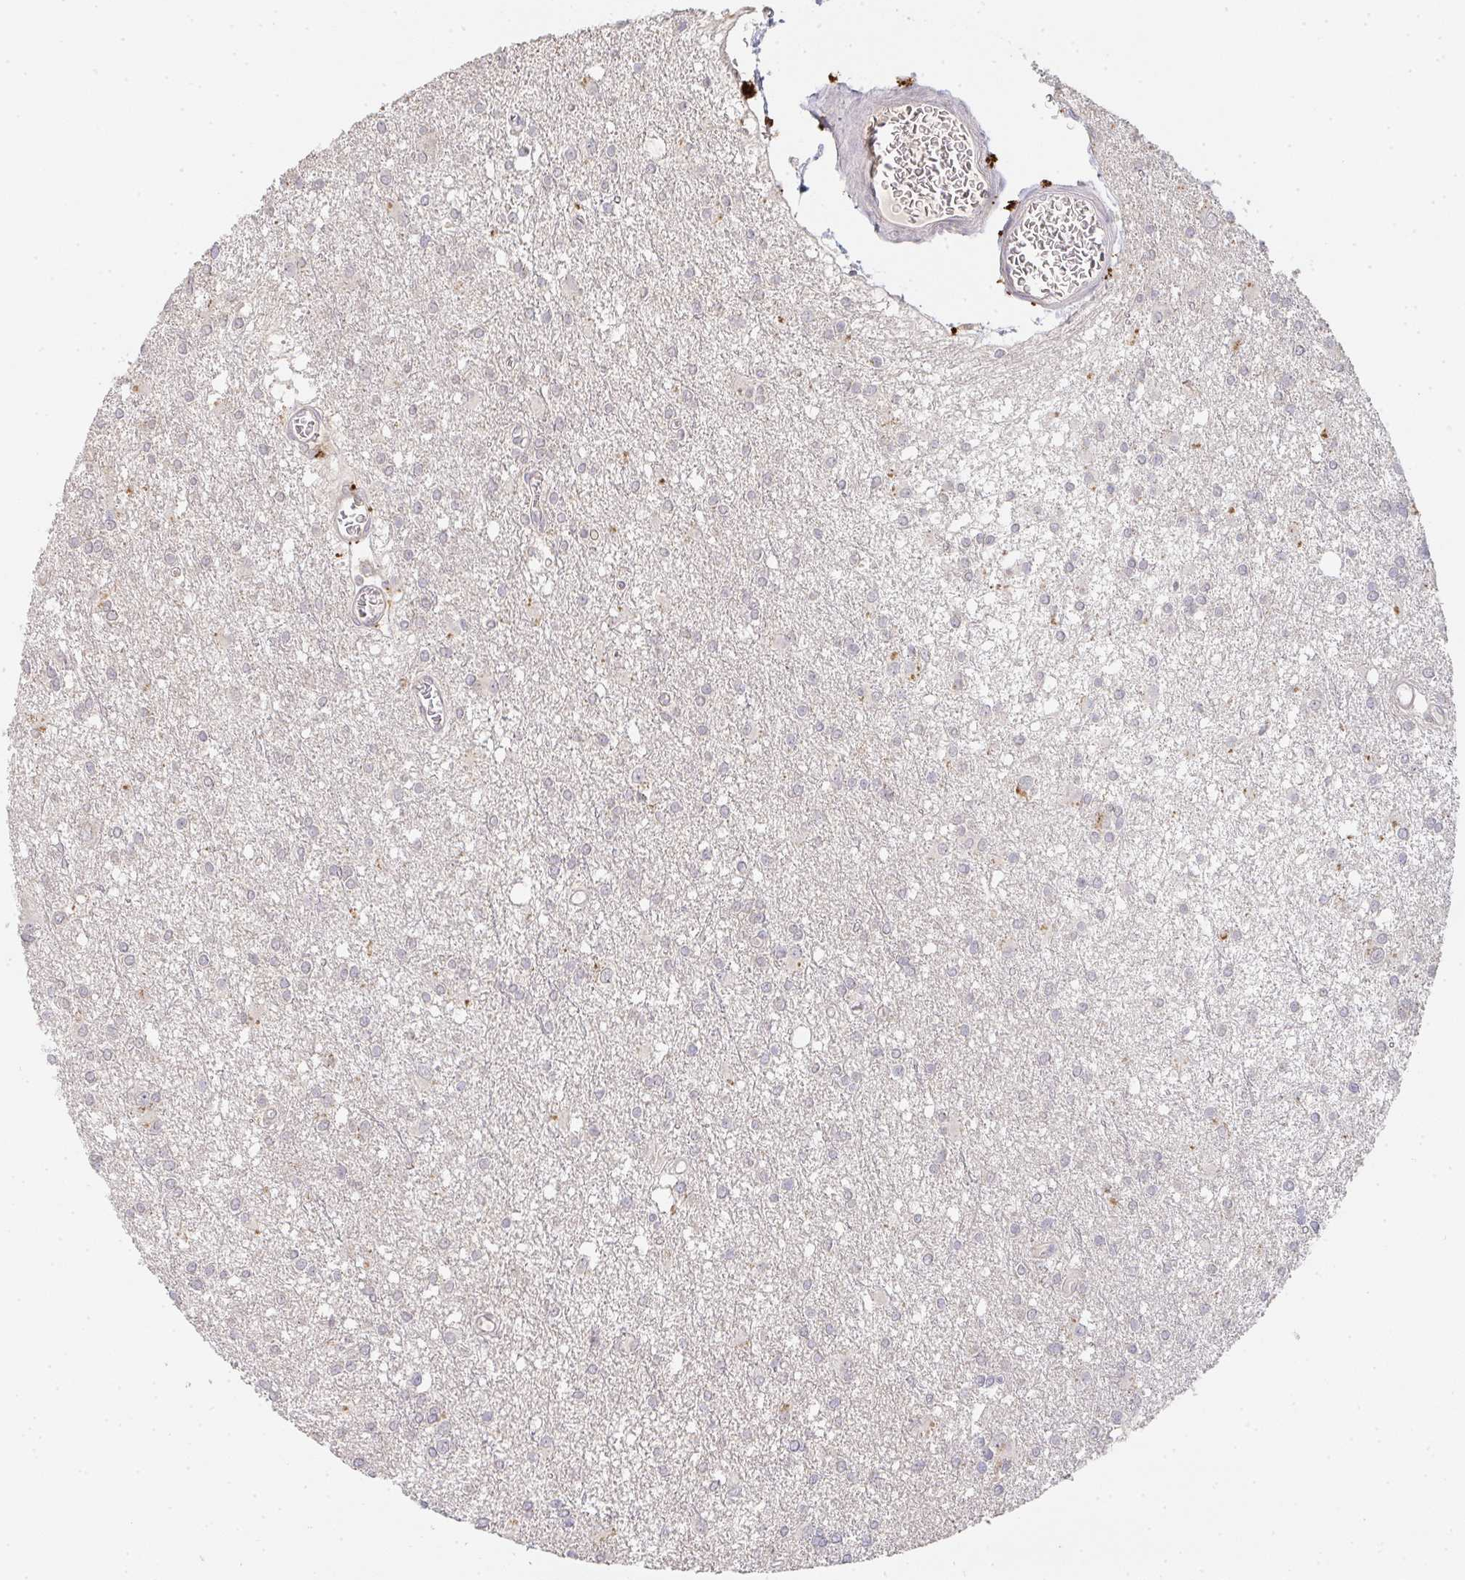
{"staining": {"intensity": "negative", "quantity": "none", "location": "none"}, "tissue": "glioma", "cell_type": "Tumor cells", "image_type": "cancer", "snomed": [{"axis": "morphology", "description": "Glioma, malignant, High grade"}, {"axis": "topography", "description": "Brain"}], "caption": "This image is of glioma stained with IHC to label a protein in brown with the nuclei are counter-stained blue. There is no expression in tumor cells.", "gene": "TMEM219", "patient": {"sex": "male", "age": 48}}